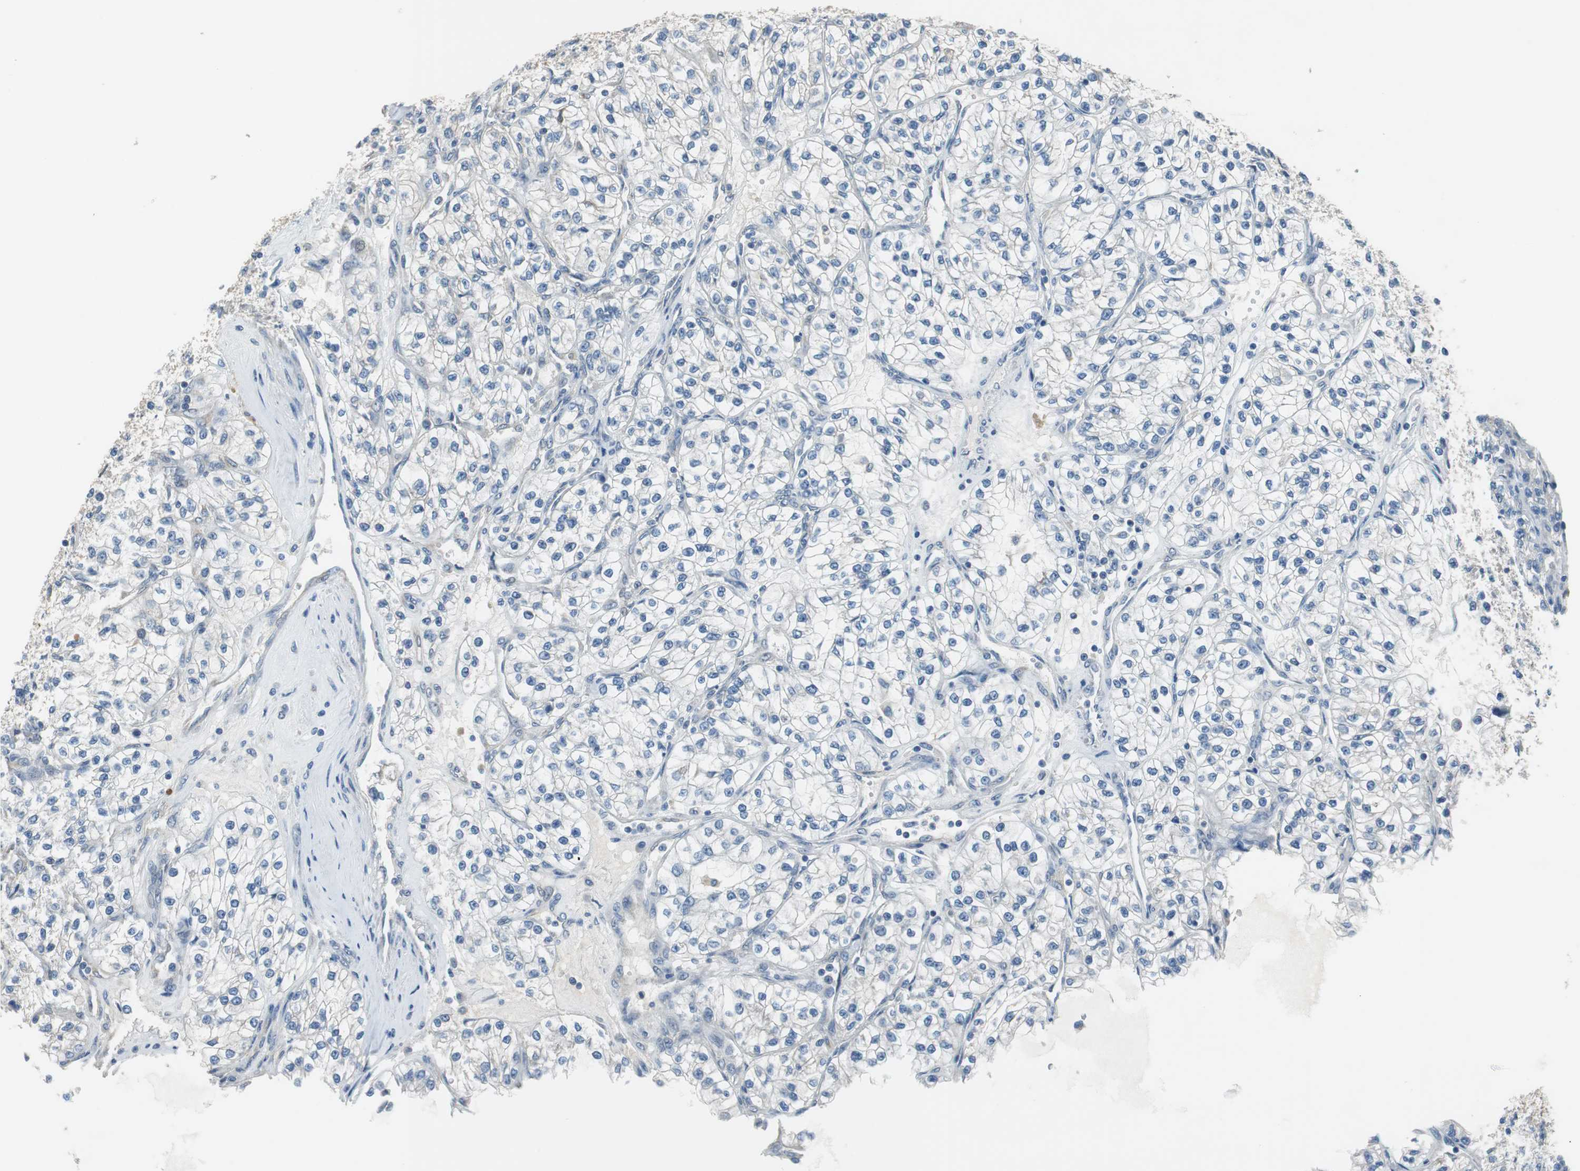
{"staining": {"intensity": "negative", "quantity": "none", "location": "none"}, "tissue": "renal cancer", "cell_type": "Tumor cells", "image_type": "cancer", "snomed": [{"axis": "morphology", "description": "Adenocarcinoma, NOS"}, {"axis": "topography", "description": "Kidney"}], "caption": "This histopathology image is of adenocarcinoma (renal) stained with immunohistochemistry (IHC) to label a protein in brown with the nuclei are counter-stained blue. There is no expression in tumor cells.", "gene": "ALDH4A1", "patient": {"sex": "female", "age": 57}}